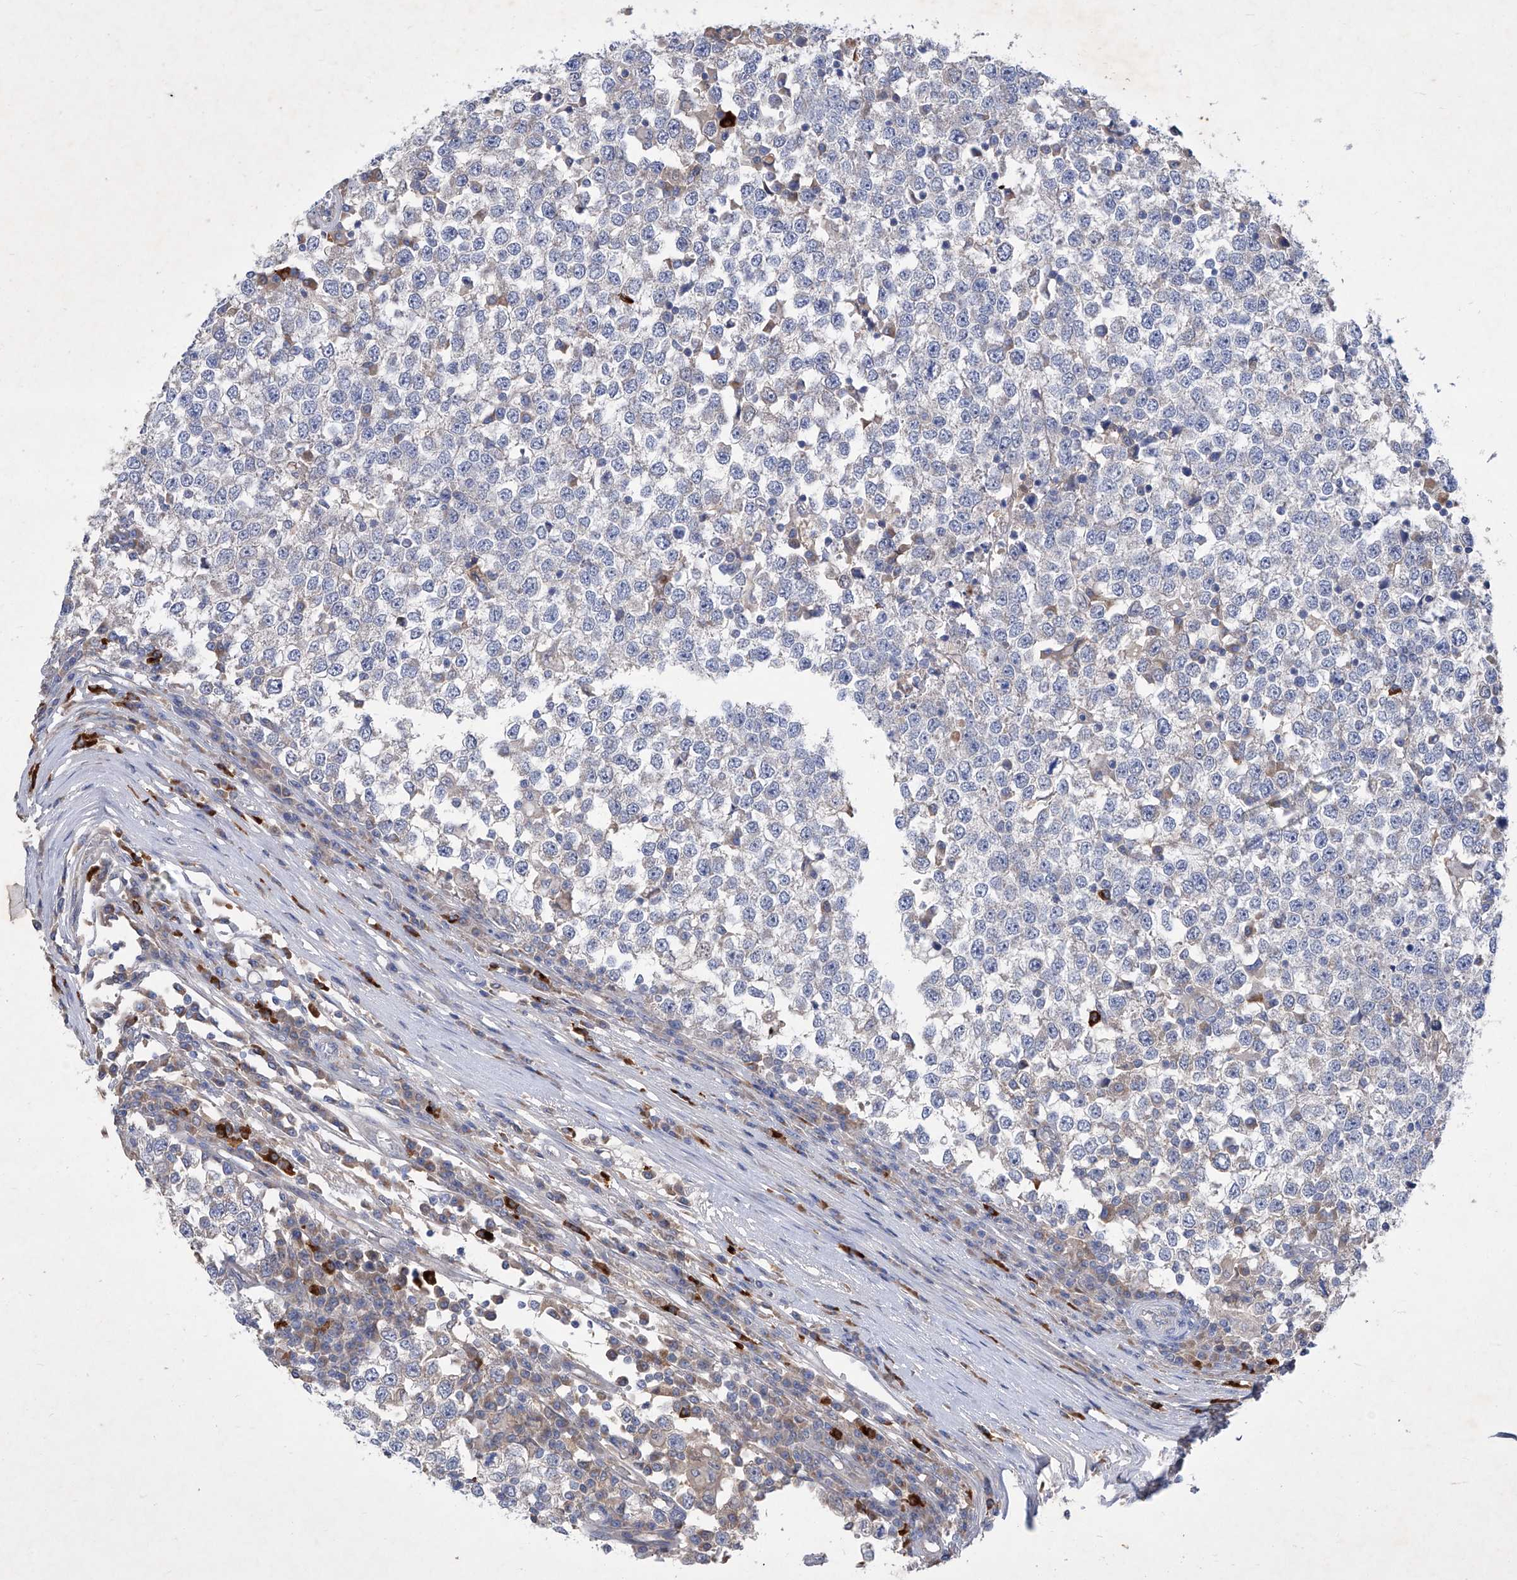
{"staining": {"intensity": "negative", "quantity": "none", "location": "none"}, "tissue": "testis cancer", "cell_type": "Tumor cells", "image_type": "cancer", "snomed": [{"axis": "morphology", "description": "Seminoma, NOS"}, {"axis": "topography", "description": "Testis"}], "caption": "Photomicrograph shows no protein expression in tumor cells of testis cancer tissue.", "gene": "SBK2", "patient": {"sex": "male", "age": 65}}